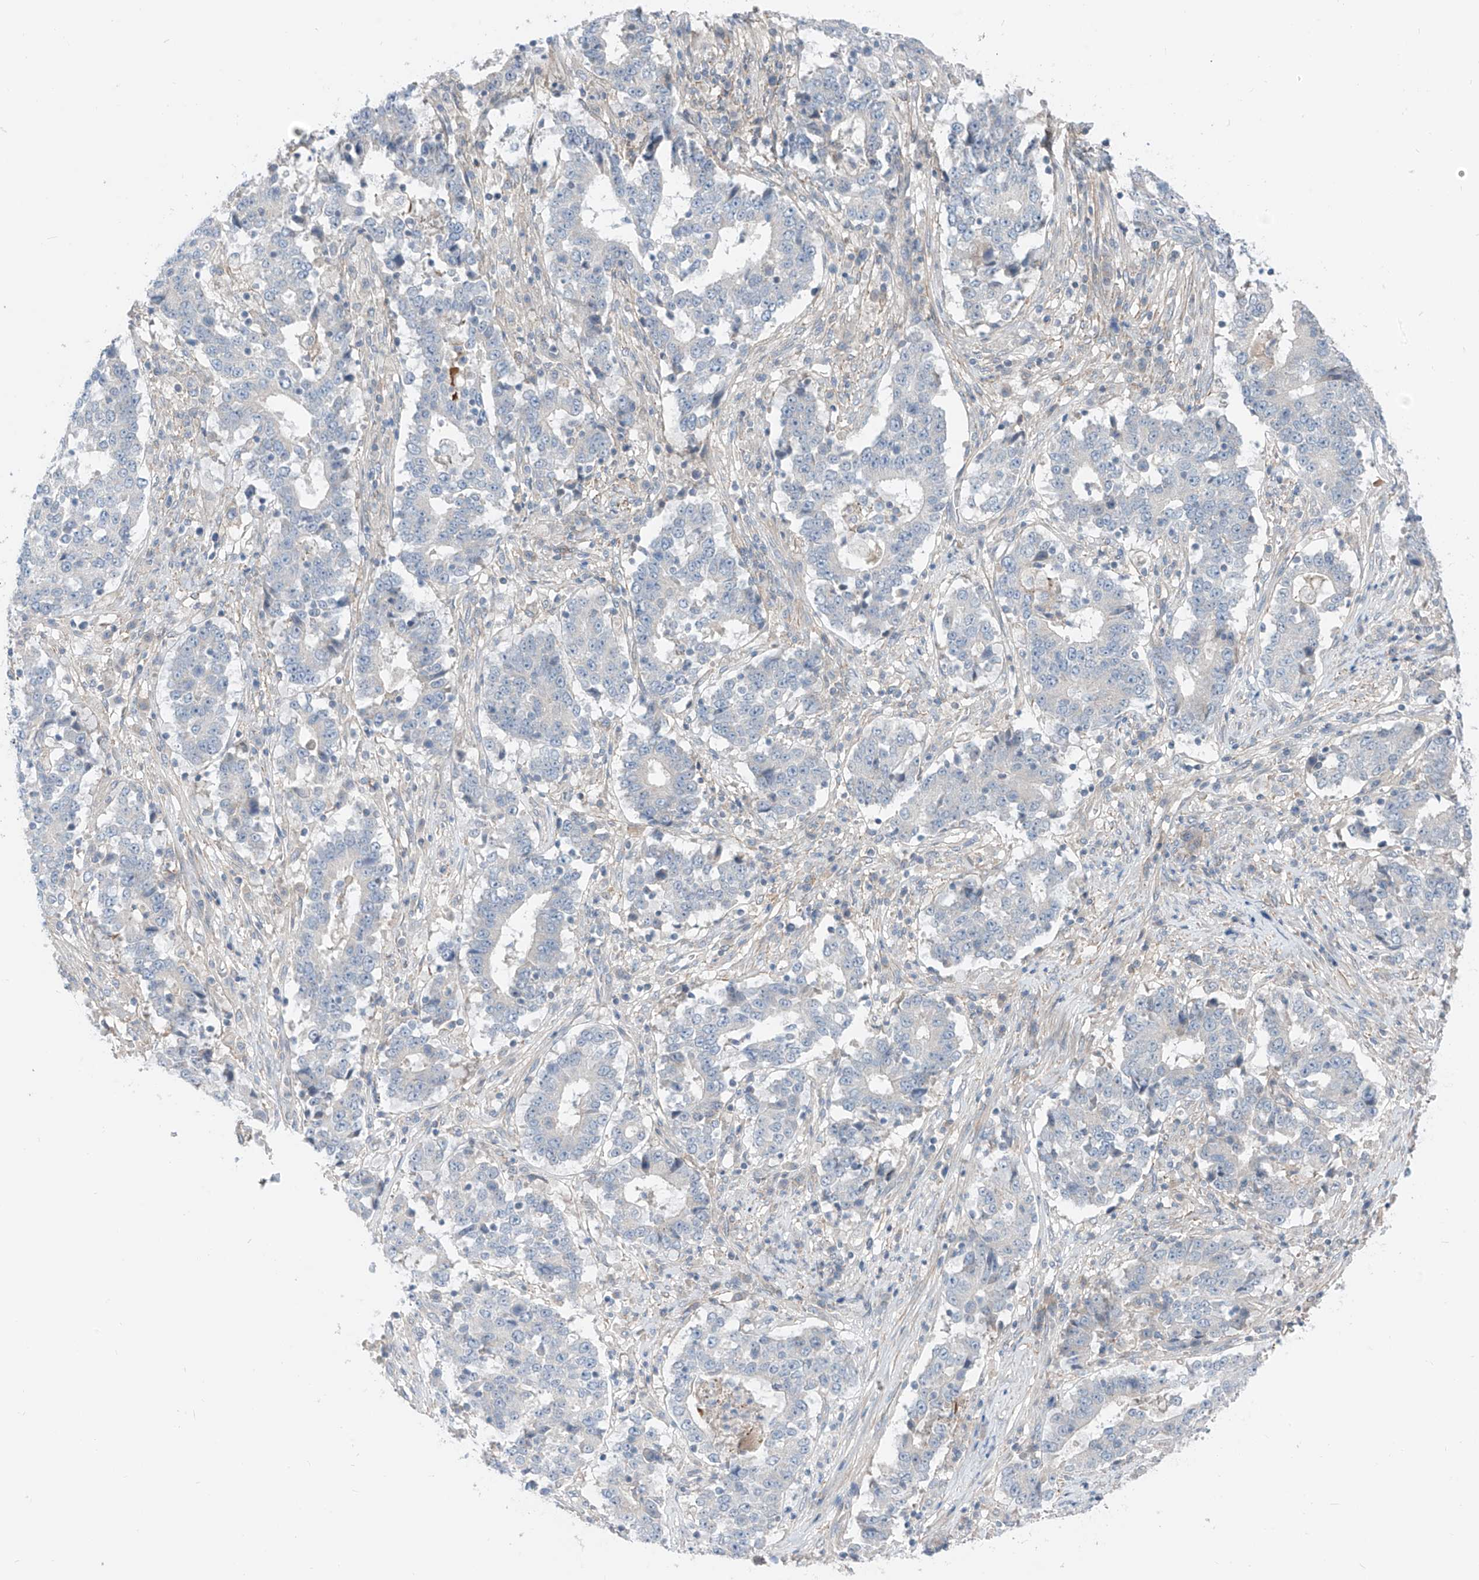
{"staining": {"intensity": "negative", "quantity": "none", "location": "none"}, "tissue": "stomach cancer", "cell_type": "Tumor cells", "image_type": "cancer", "snomed": [{"axis": "morphology", "description": "Adenocarcinoma, NOS"}, {"axis": "topography", "description": "Stomach"}], "caption": "Immunohistochemical staining of human adenocarcinoma (stomach) reveals no significant positivity in tumor cells.", "gene": "ABLIM2", "patient": {"sex": "male", "age": 59}}